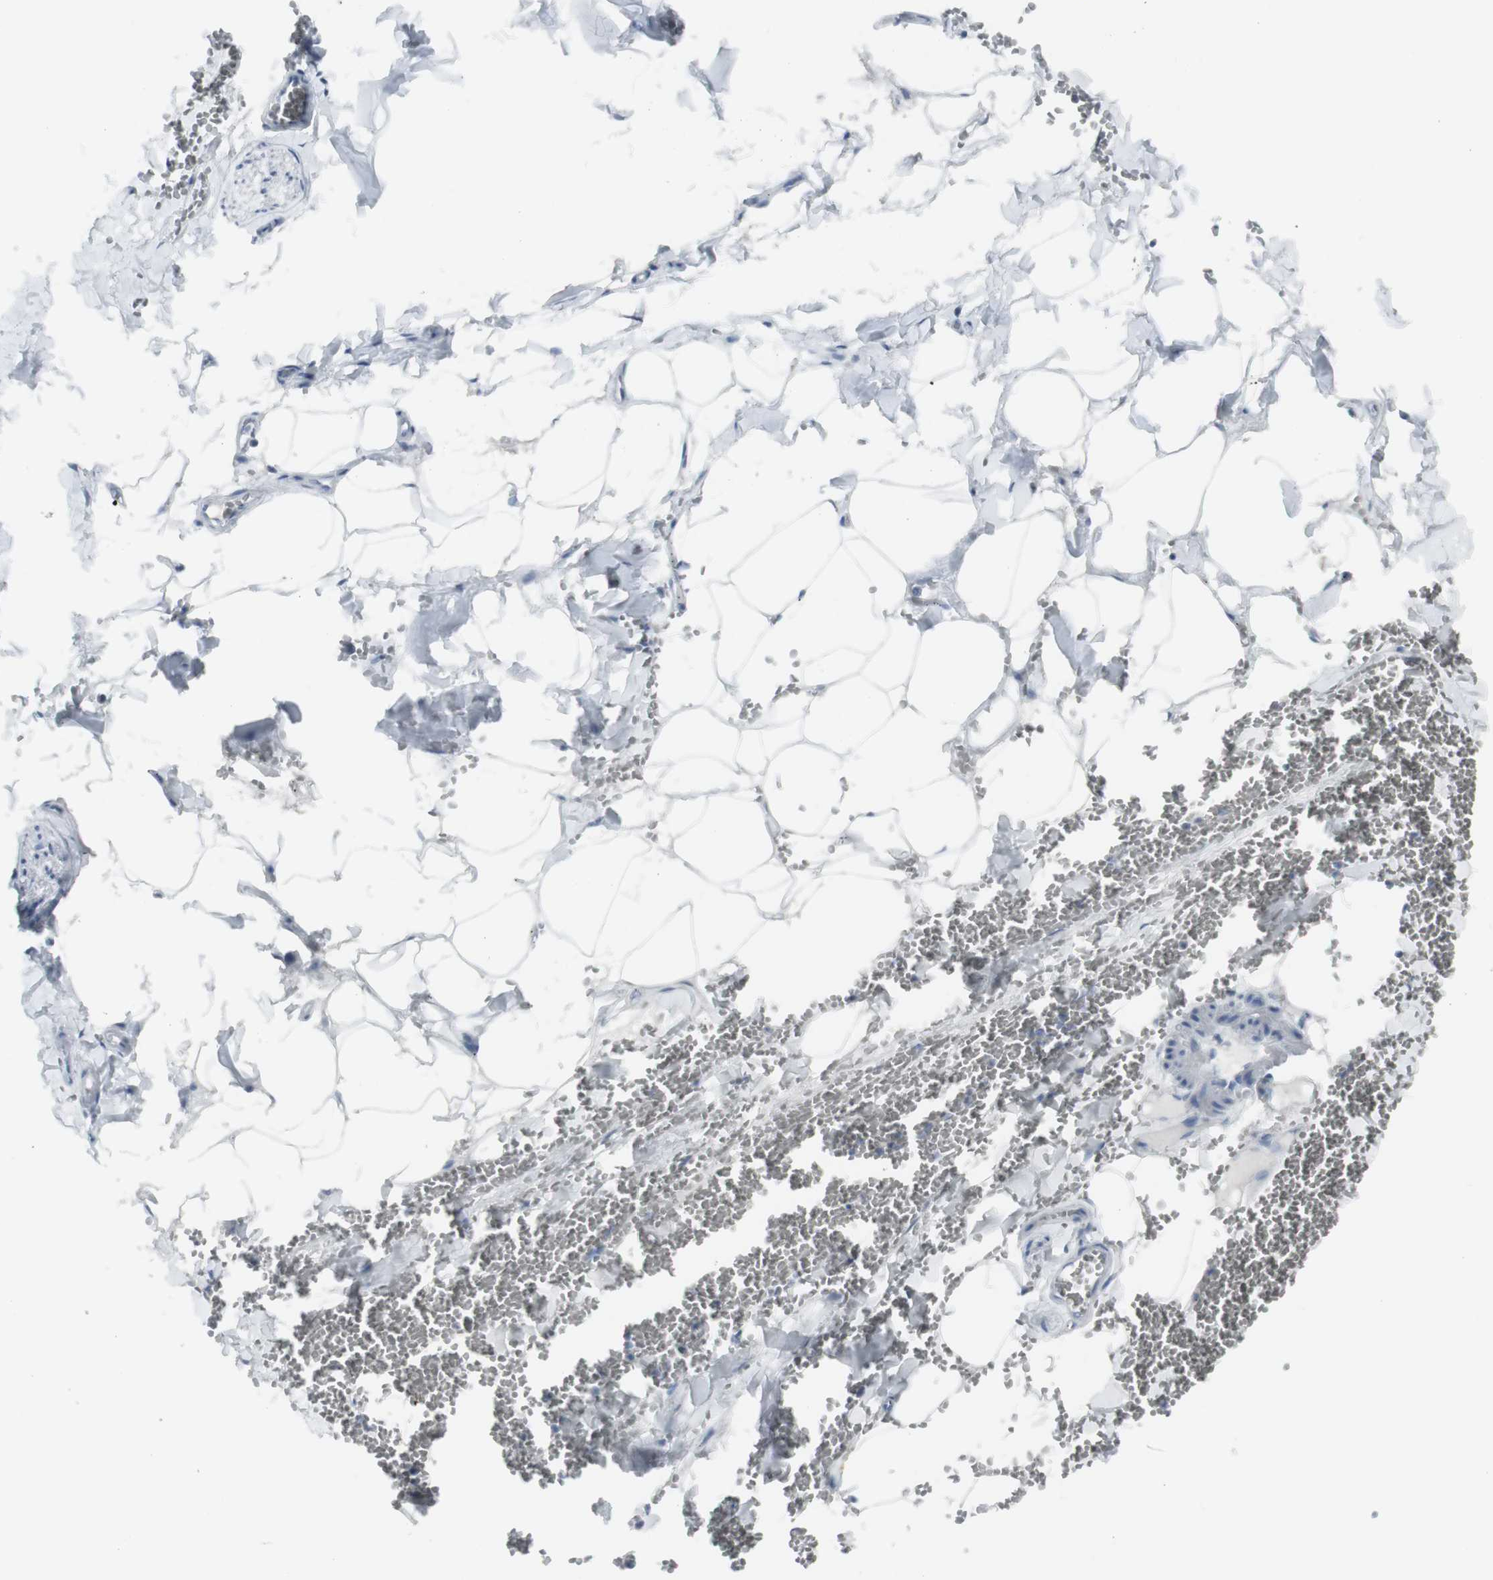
{"staining": {"intensity": "negative", "quantity": "none", "location": "none"}, "tissue": "adipose tissue", "cell_type": "Adipocytes", "image_type": "normal", "snomed": [{"axis": "morphology", "description": "Normal tissue, NOS"}, {"axis": "topography", "description": "Adipose tissue"}, {"axis": "topography", "description": "Peripheral nerve tissue"}], "caption": "Protein analysis of normal adipose tissue reveals no significant expression in adipocytes. (Stains: DAB immunohistochemistry (IHC) with hematoxylin counter stain, Microscopy: brightfield microscopy at high magnification).", "gene": "CD207", "patient": {"sex": "male", "age": 52}}